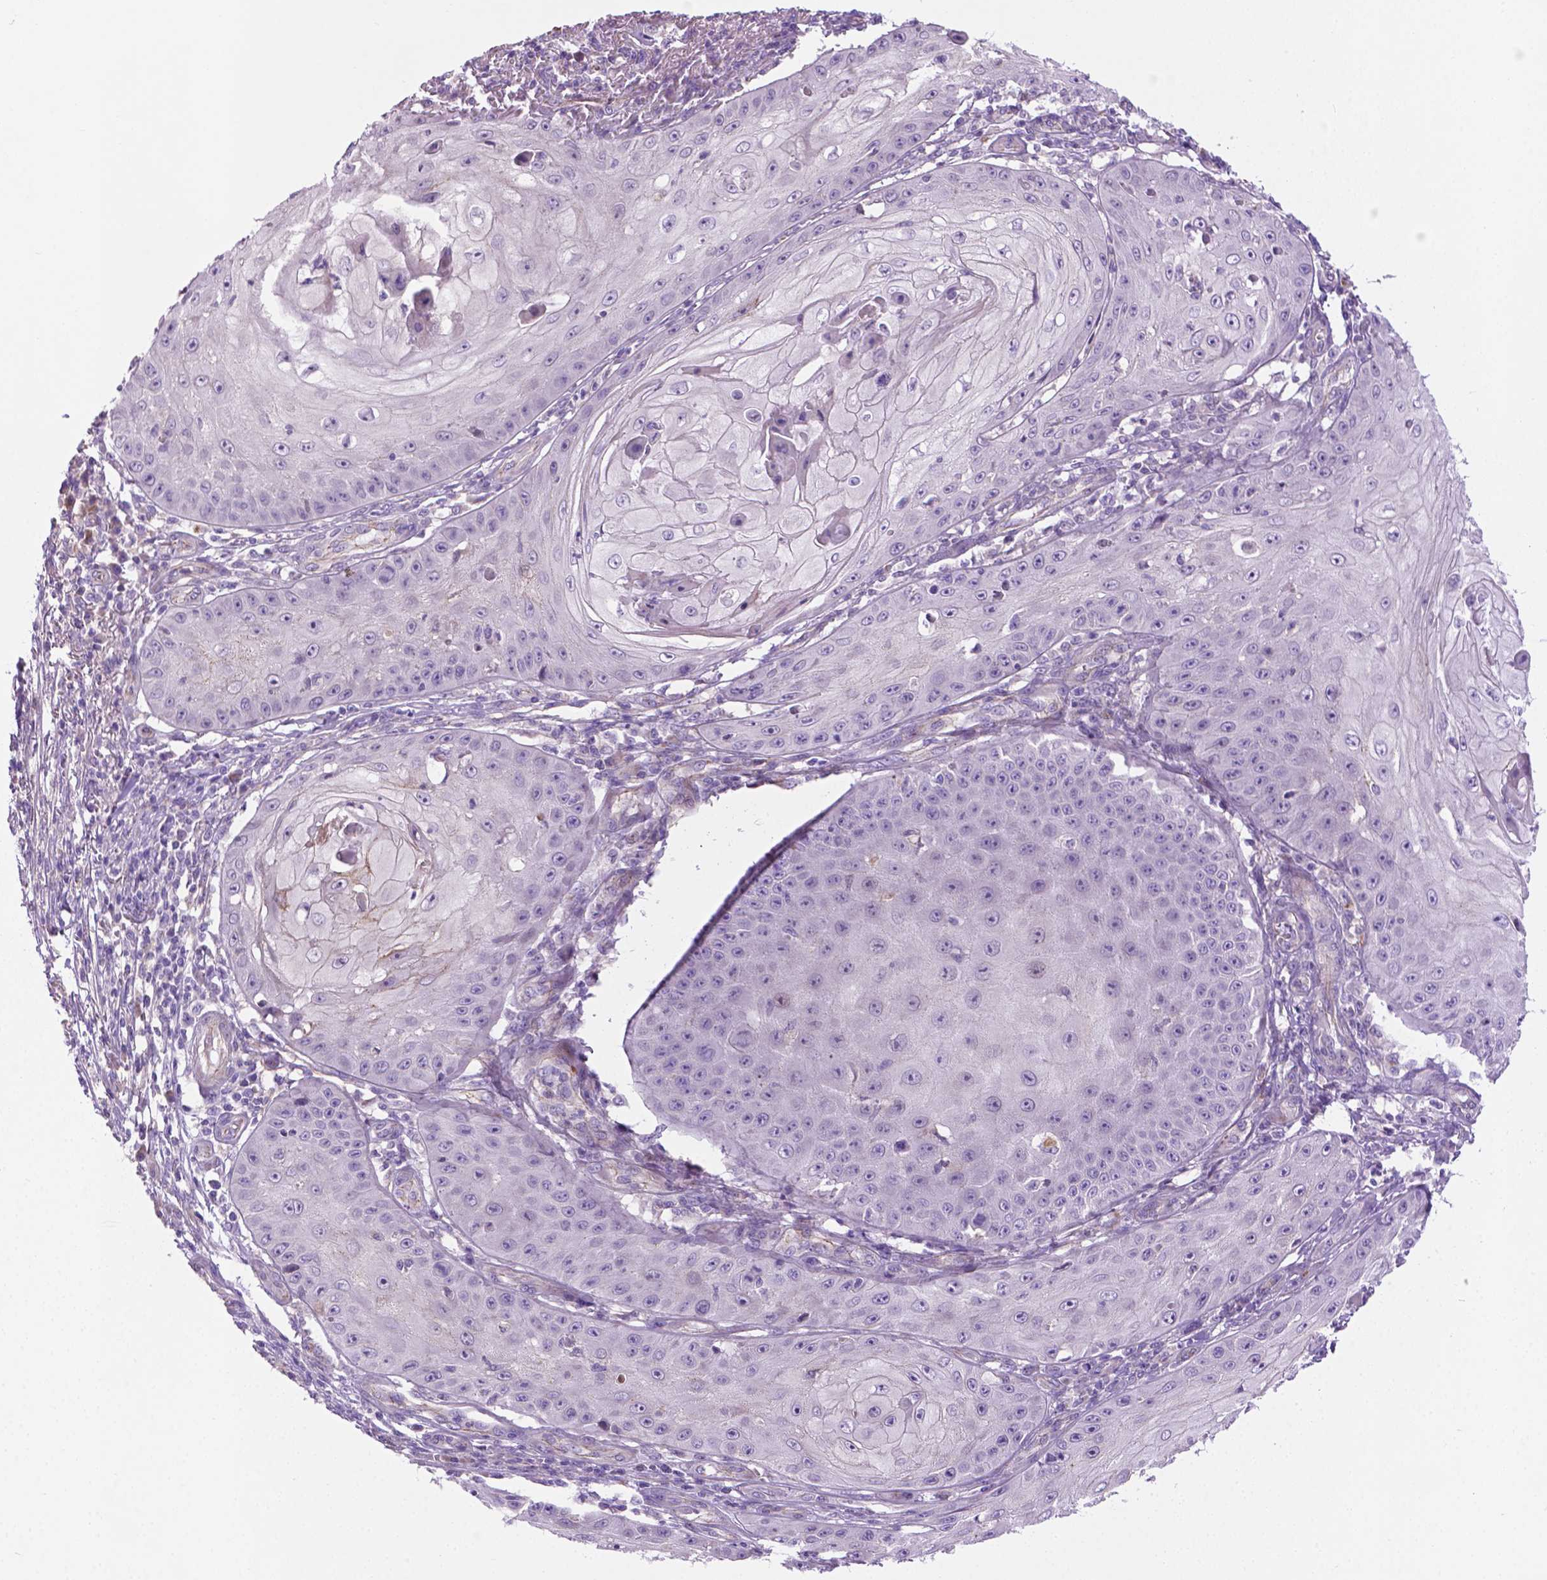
{"staining": {"intensity": "negative", "quantity": "none", "location": "none"}, "tissue": "skin cancer", "cell_type": "Tumor cells", "image_type": "cancer", "snomed": [{"axis": "morphology", "description": "Squamous cell carcinoma, NOS"}, {"axis": "topography", "description": "Skin"}], "caption": "This is an IHC image of human skin squamous cell carcinoma. There is no positivity in tumor cells.", "gene": "CCER2", "patient": {"sex": "male", "age": 70}}